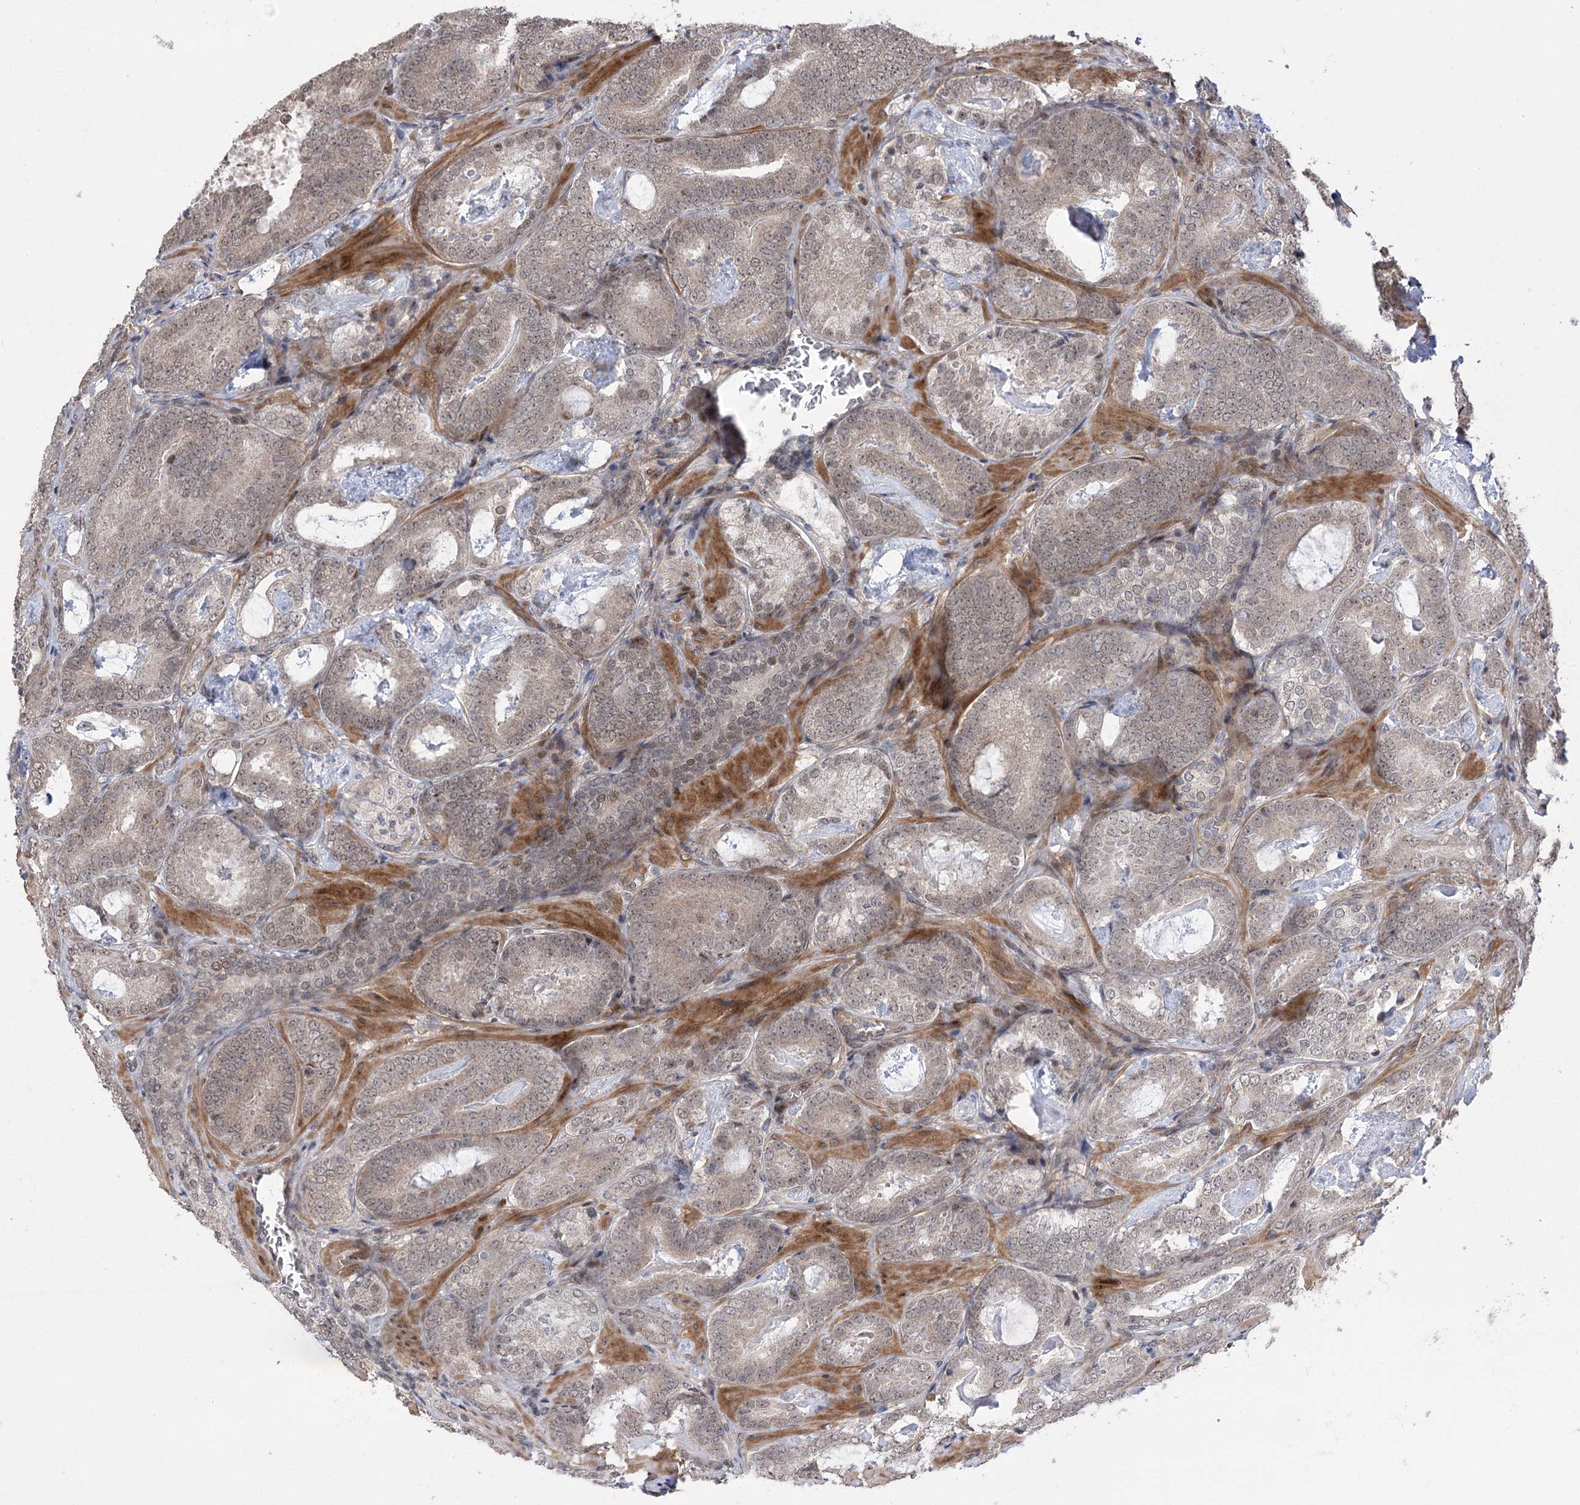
{"staining": {"intensity": "weak", "quantity": "25%-75%", "location": "nuclear"}, "tissue": "prostate cancer", "cell_type": "Tumor cells", "image_type": "cancer", "snomed": [{"axis": "morphology", "description": "Adenocarcinoma, Low grade"}, {"axis": "topography", "description": "Prostate"}], "caption": "Protein expression by immunohistochemistry displays weak nuclear staining in approximately 25%-75% of tumor cells in low-grade adenocarcinoma (prostate).", "gene": "TENM2", "patient": {"sex": "male", "age": 60}}